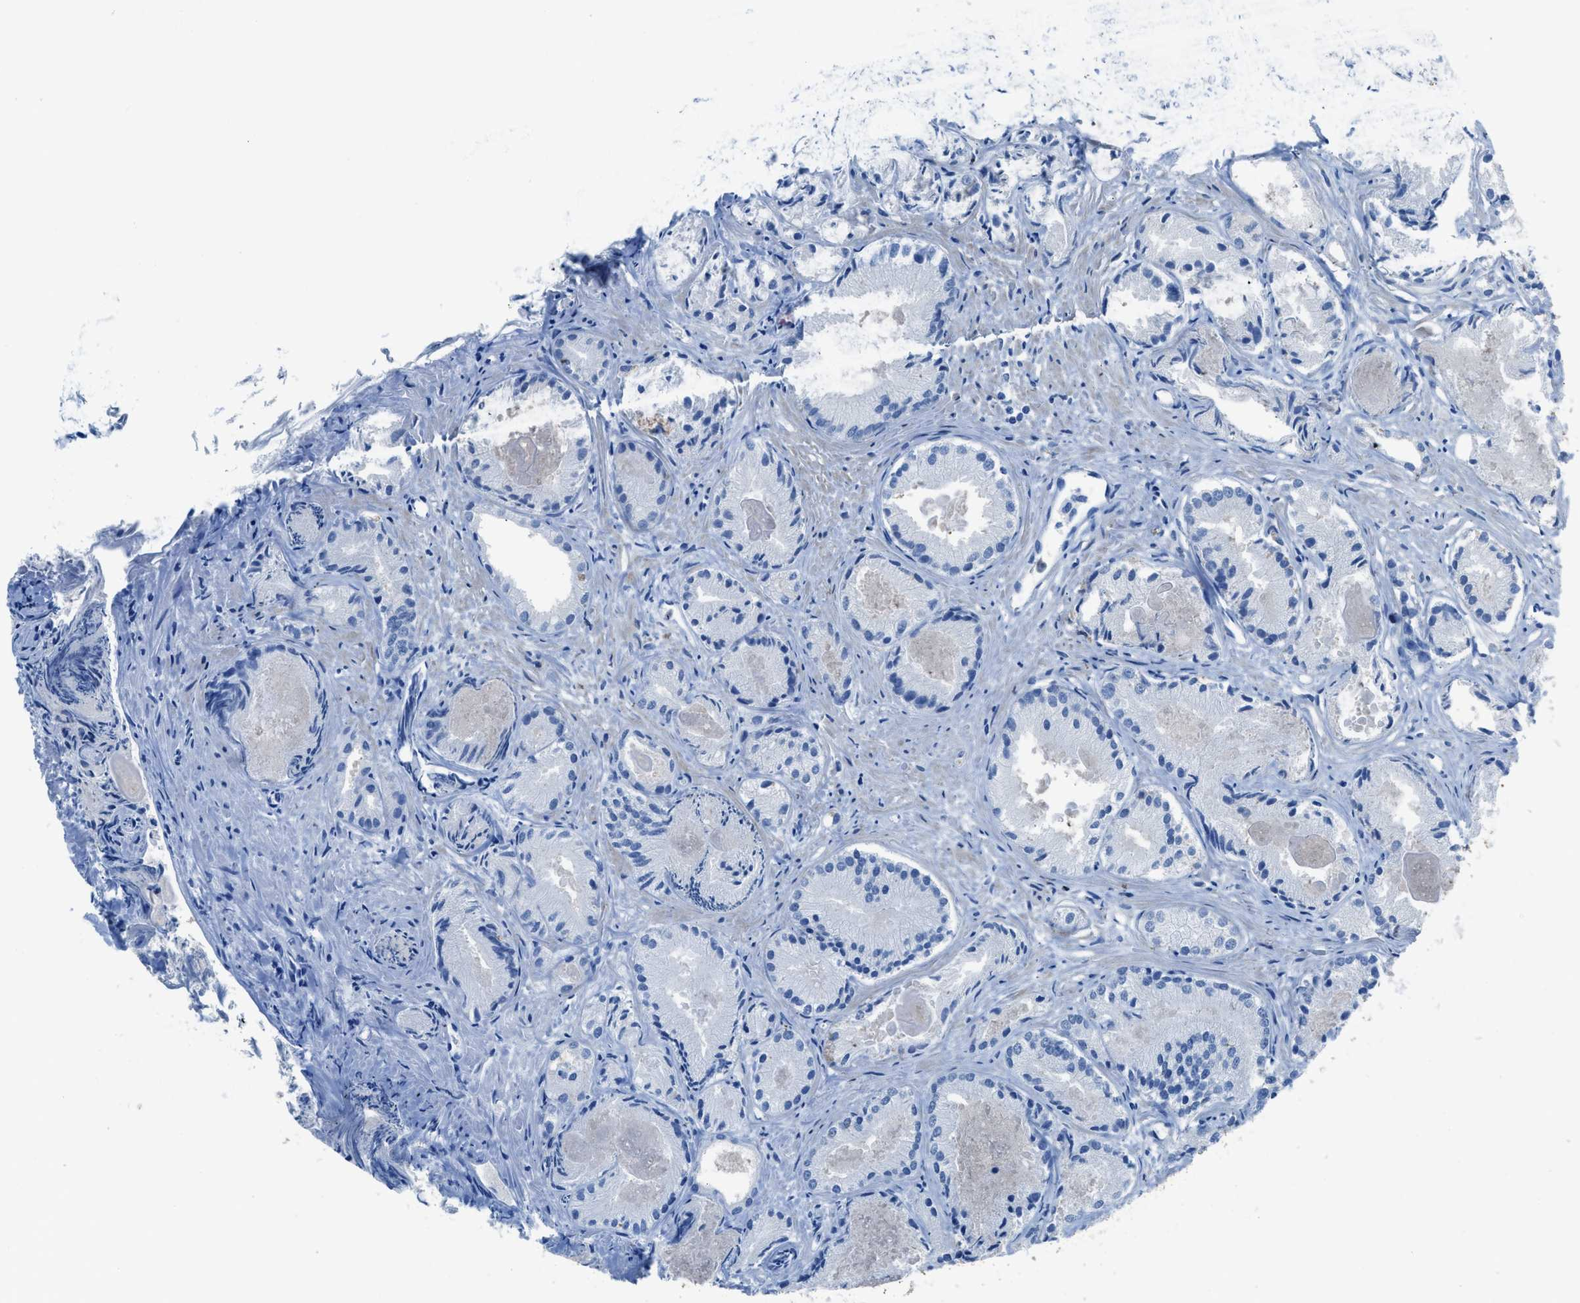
{"staining": {"intensity": "negative", "quantity": "none", "location": "none"}, "tissue": "prostate cancer", "cell_type": "Tumor cells", "image_type": "cancer", "snomed": [{"axis": "morphology", "description": "Adenocarcinoma, Low grade"}, {"axis": "topography", "description": "Prostate"}], "caption": "Tumor cells are negative for brown protein staining in prostate cancer.", "gene": "ACAN", "patient": {"sex": "male", "age": 72}}